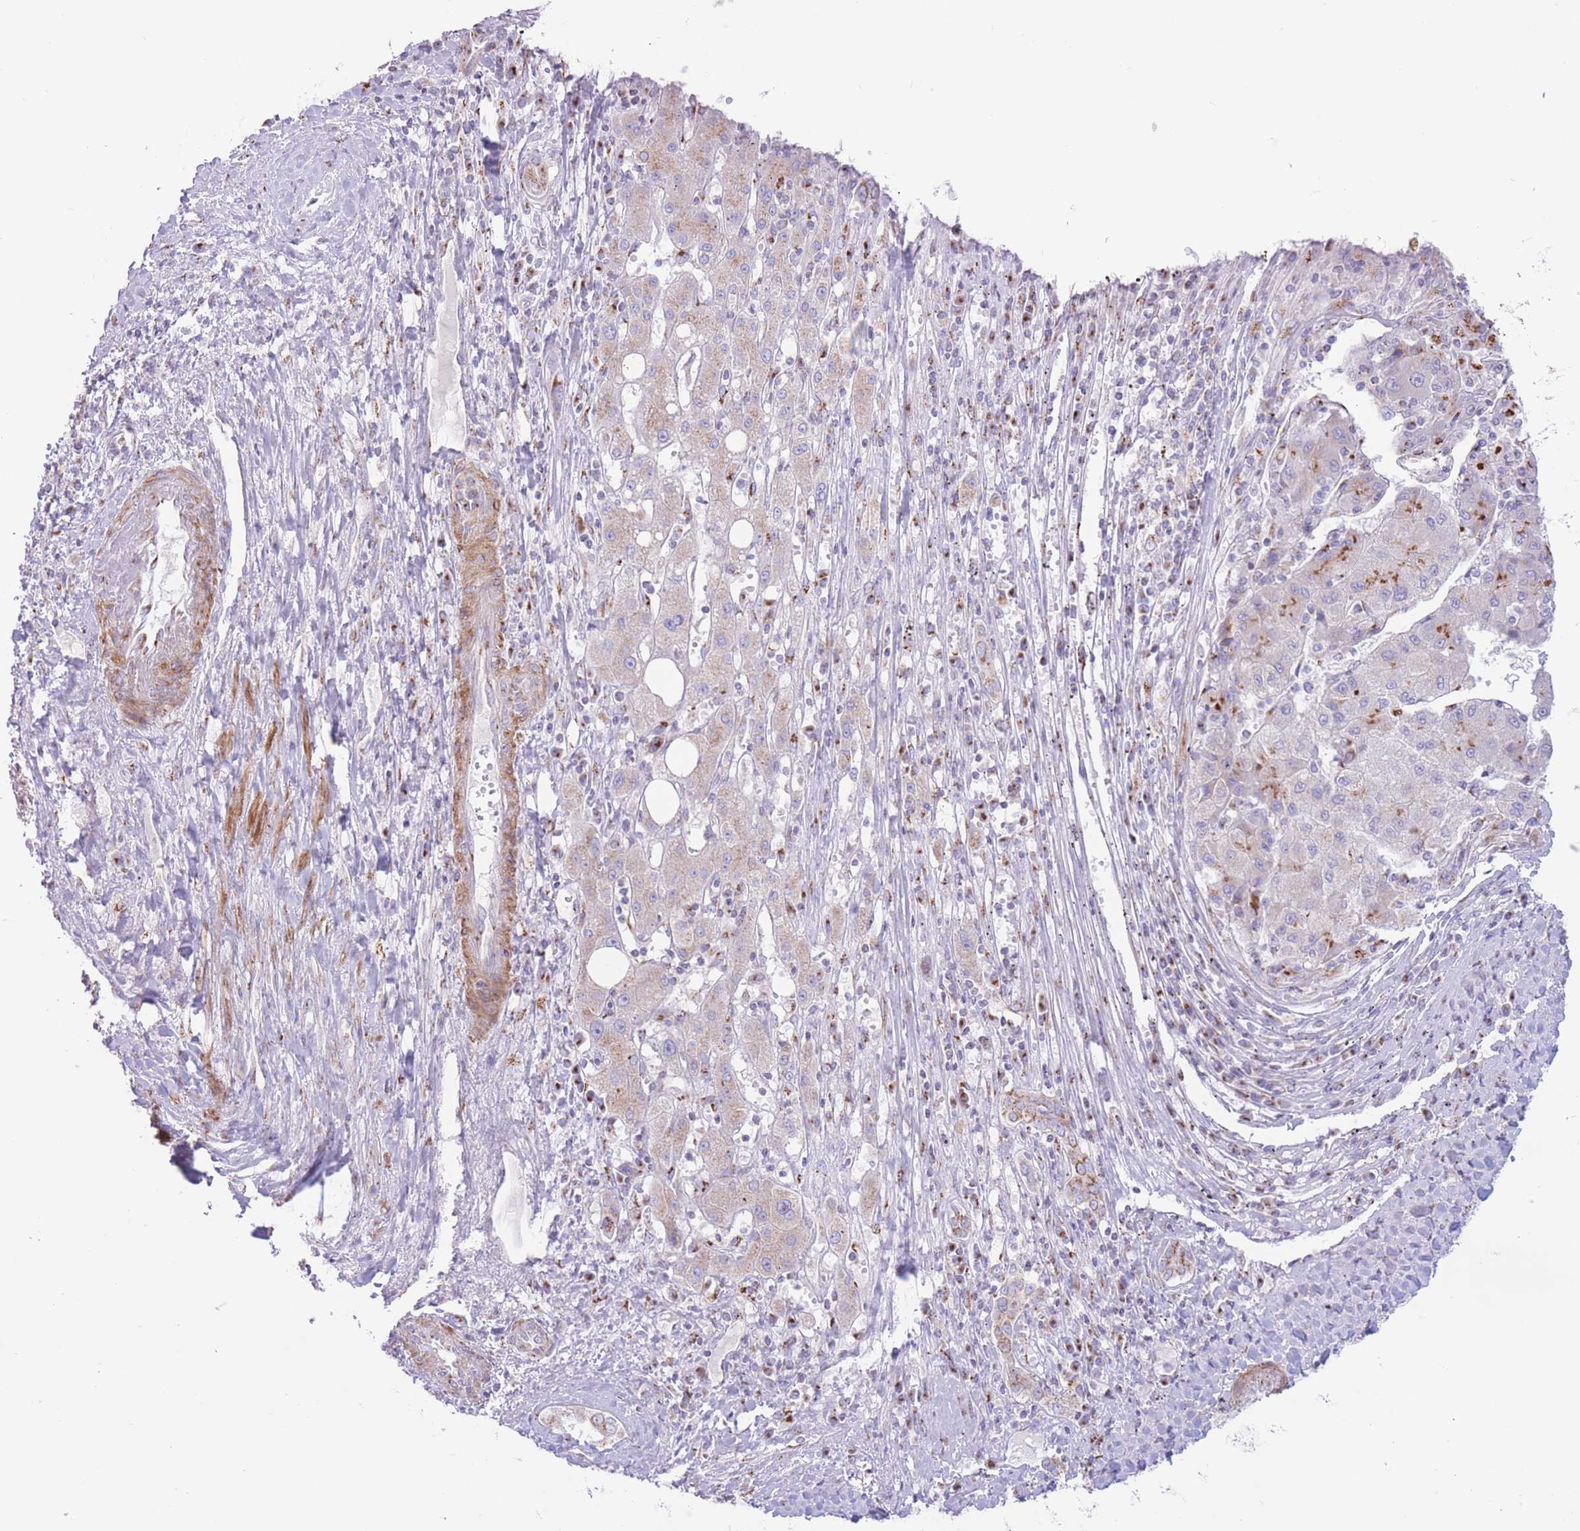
{"staining": {"intensity": "moderate", "quantity": "<25%", "location": "cytoplasmic/membranous"}, "tissue": "liver cancer", "cell_type": "Tumor cells", "image_type": "cancer", "snomed": [{"axis": "morphology", "description": "Carcinoma, Hepatocellular, NOS"}, {"axis": "topography", "description": "Liver"}], "caption": "This image exhibits immunohistochemistry staining of hepatocellular carcinoma (liver), with low moderate cytoplasmic/membranous expression in approximately <25% of tumor cells.", "gene": "MPND", "patient": {"sex": "male", "age": 72}}